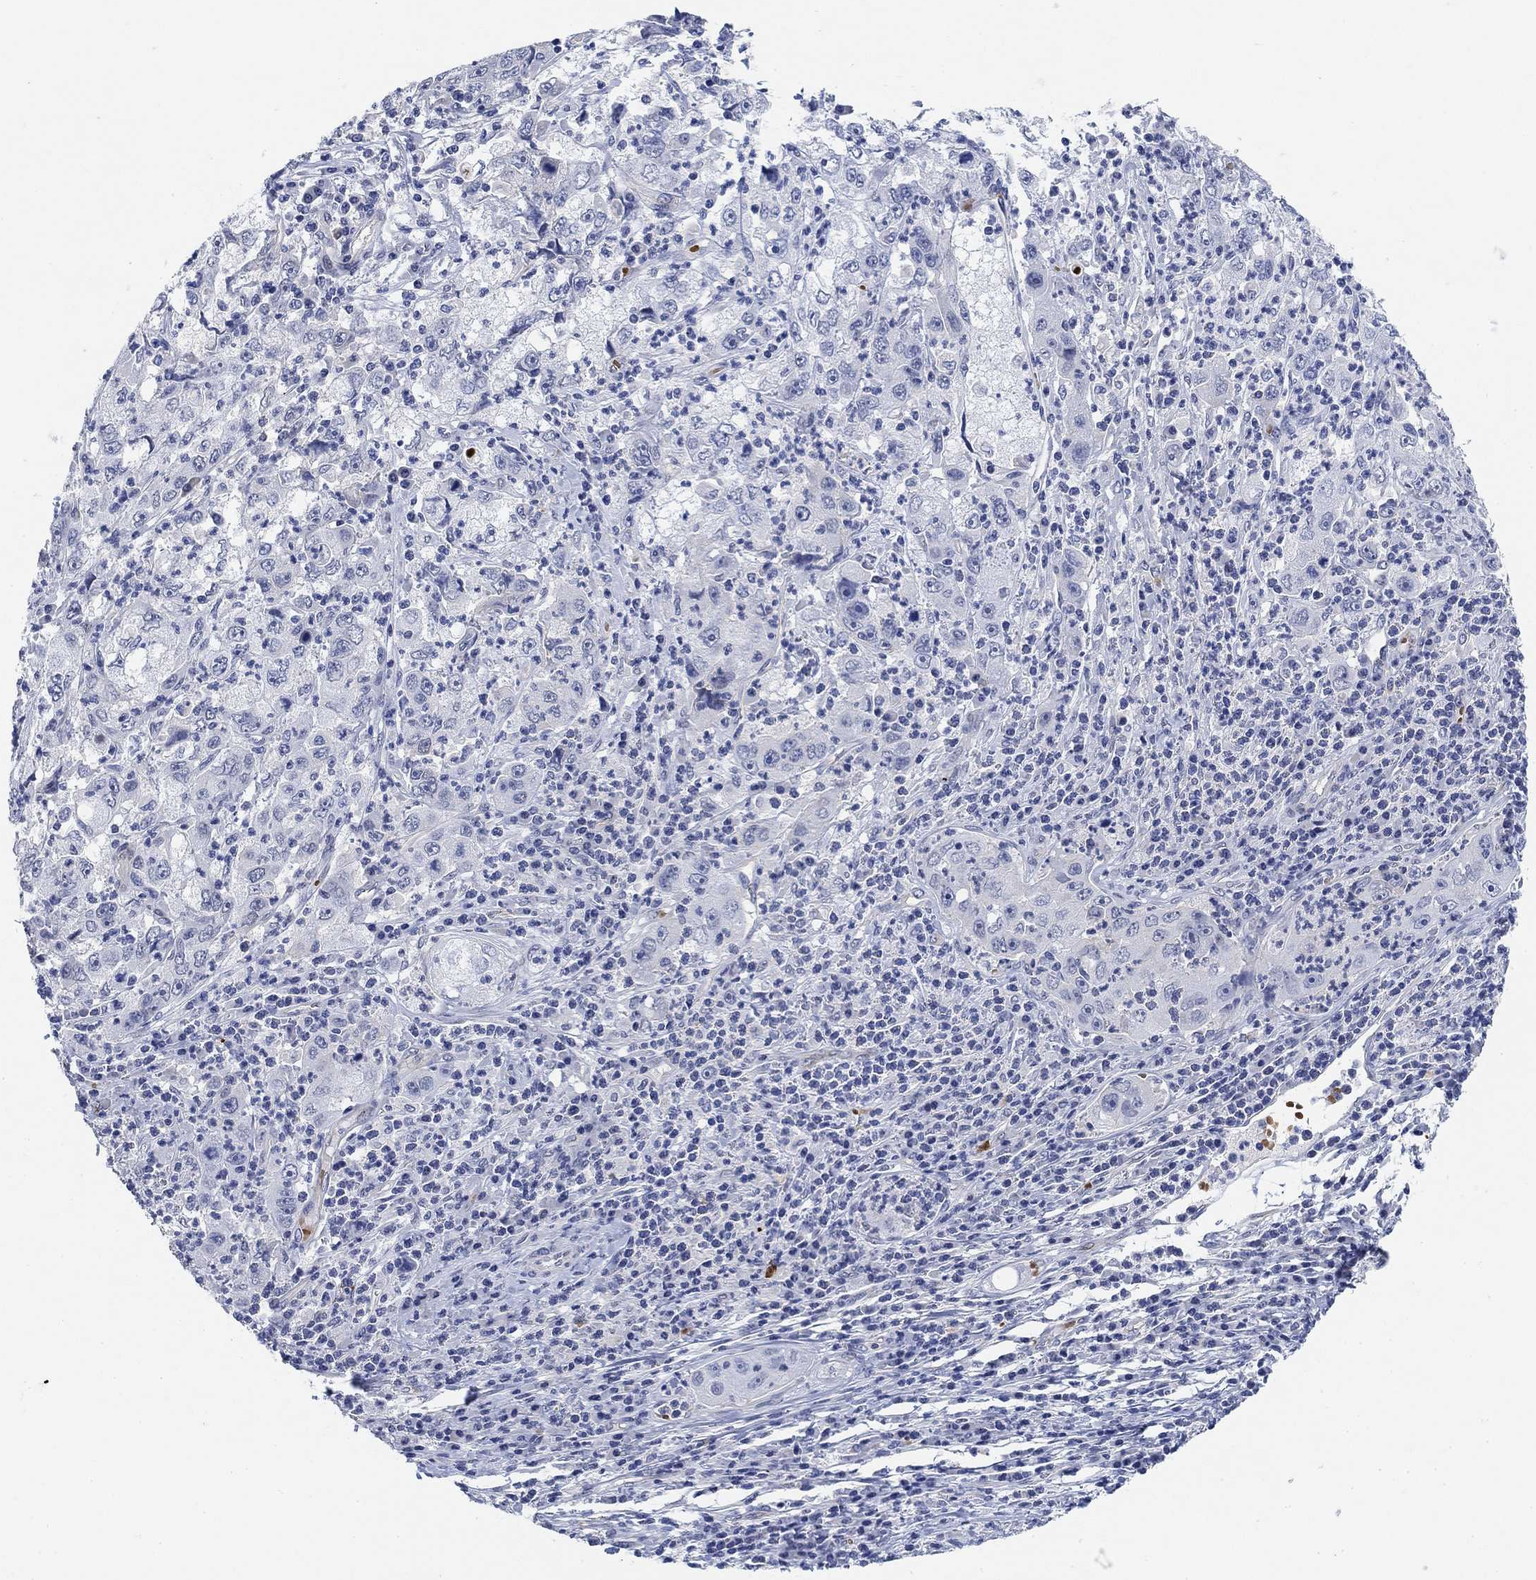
{"staining": {"intensity": "negative", "quantity": "none", "location": "none"}, "tissue": "cervical cancer", "cell_type": "Tumor cells", "image_type": "cancer", "snomed": [{"axis": "morphology", "description": "Squamous cell carcinoma, NOS"}, {"axis": "topography", "description": "Cervix"}], "caption": "This is an immunohistochemistry photomicrograph of human cervical cancer (squamous cell carcinoma). There is no staining in tumor cells.", "gene": "PAX6", "patient": {"sex": "female", "age": 36}}